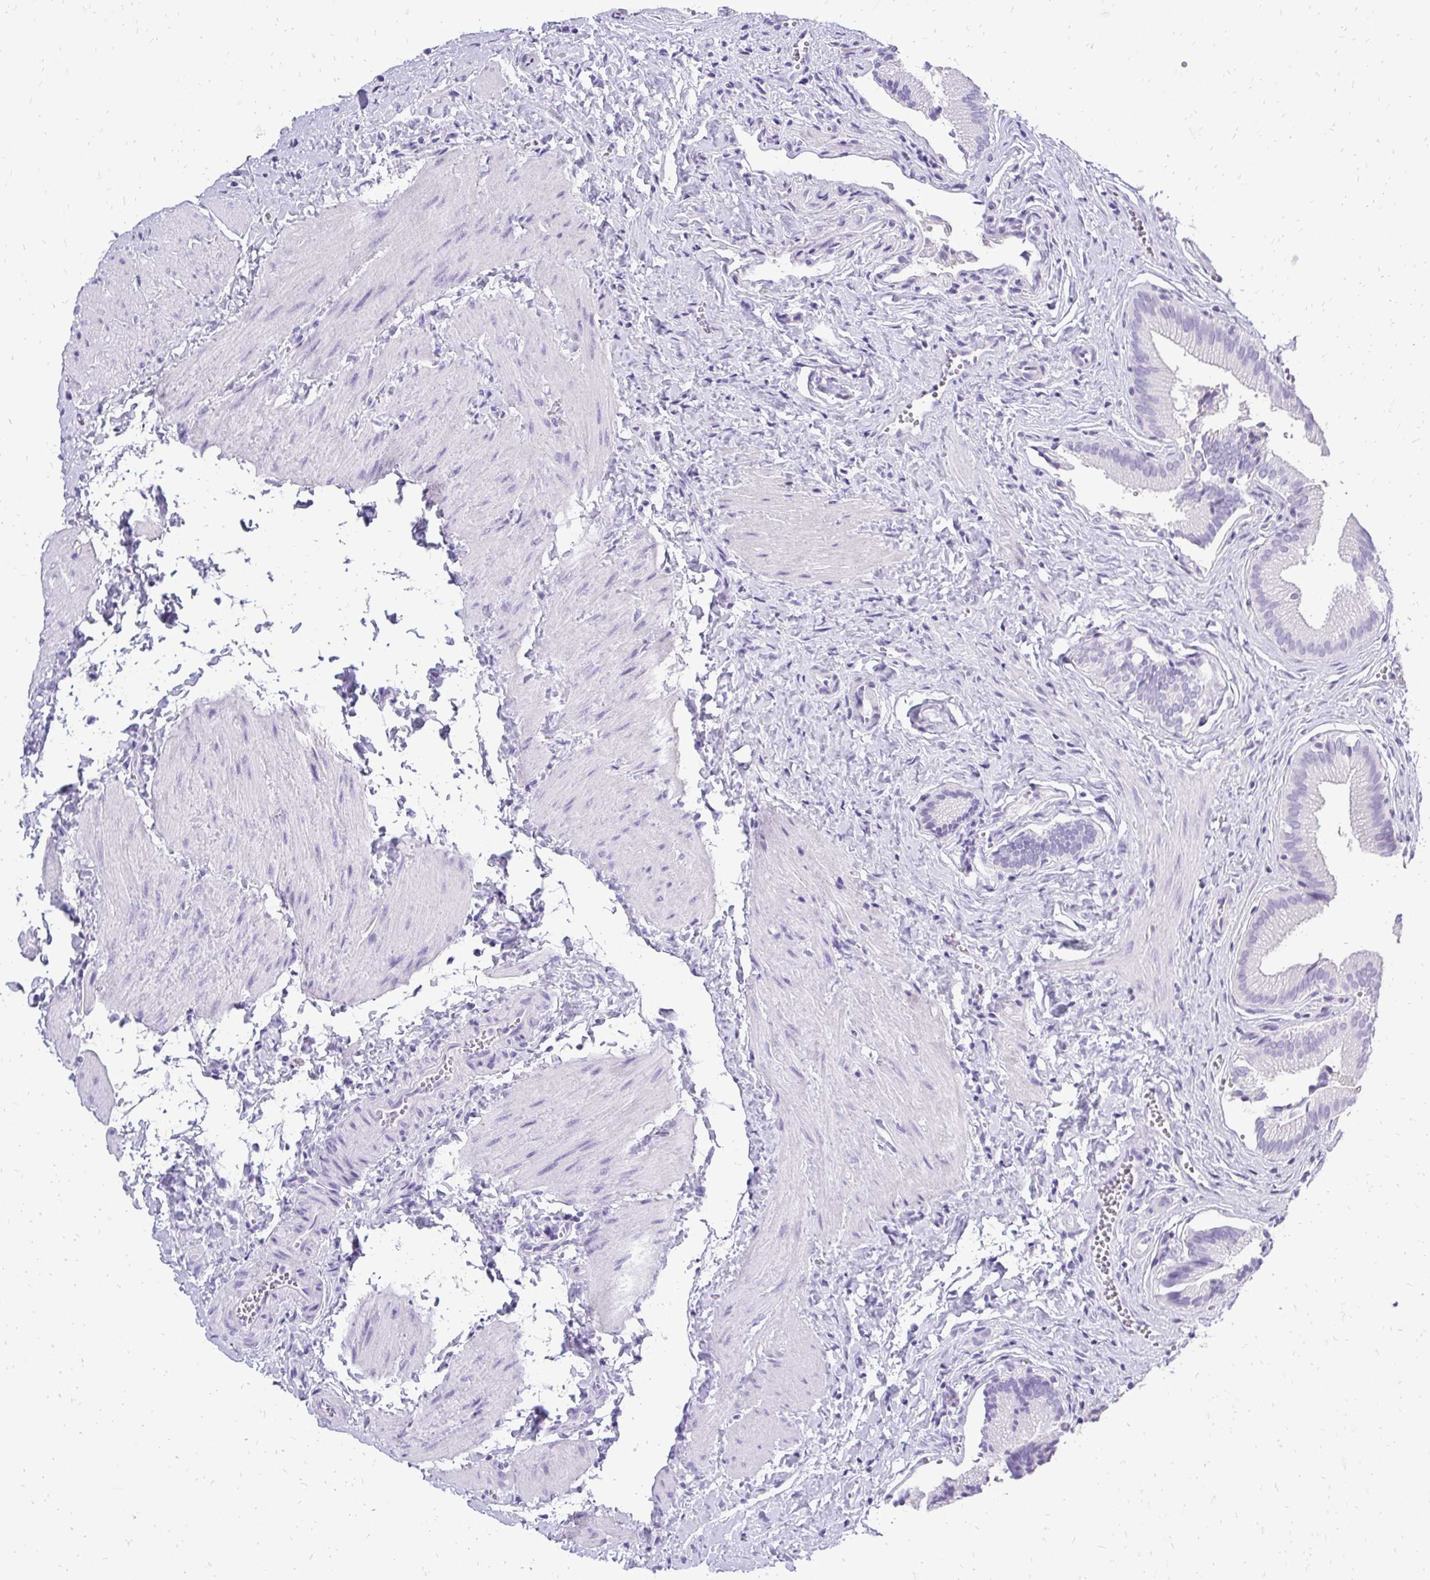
{"staining": {"intensity": "negative", "quantity": "none", "location": "none"}, "tissue": "gallbladder", "cell_type": "Glandular cells", "image_type": "normal", "snomed": [{"axis": "morphology", "description": "Normal tissue, NOS"}, {"axis": "topography", "description": "Gallbladder"}], "caption": "This histopathology image is of benign gallbladder stained with IHC to label a protein in brown with the nuclei are counter-stained blue. There is no expression in glandular cells.", "gene": "SLC32A1", "patient": {"sex": "male", "age": 17}}